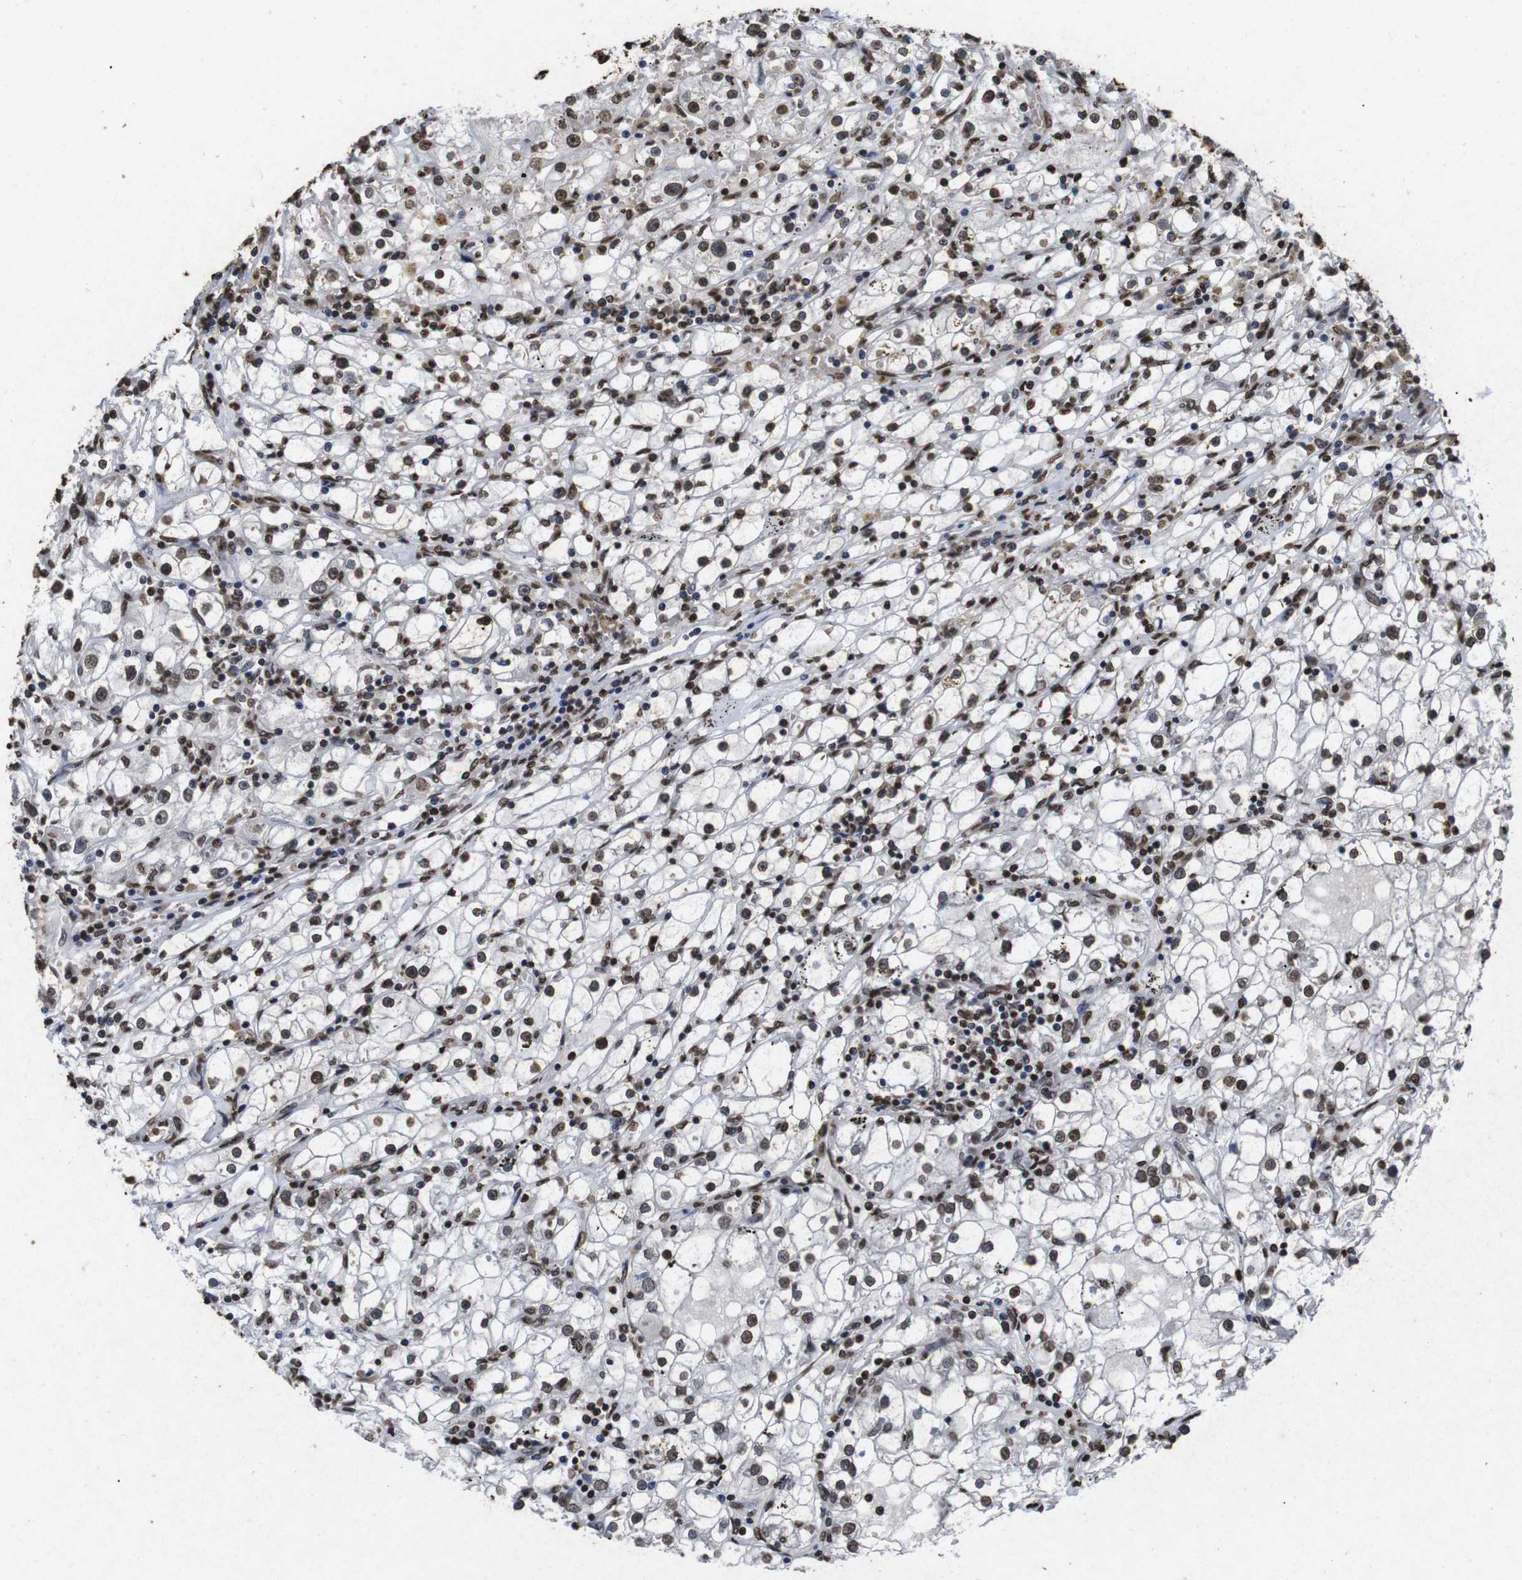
{"staining": {"intensity": "strong", "quantity": ">75%", "location": "nuclear"}, "tissue": "renal cancer", "cell_type": "Tumor cells", "image_type": "cancer", "snomed": [{"axis": "morphology", "description": "Adenocarcinoma, NOS"}, {"axis": "topography", "description": "Kidney"}], "caption": "Renal cancer tissue displays strong nuclear expression in approximately >75% of tumor cells, visualized by immunohistochemistry.", "gene": "MDM2", "patient": {"sex": "male", "age": 56}}